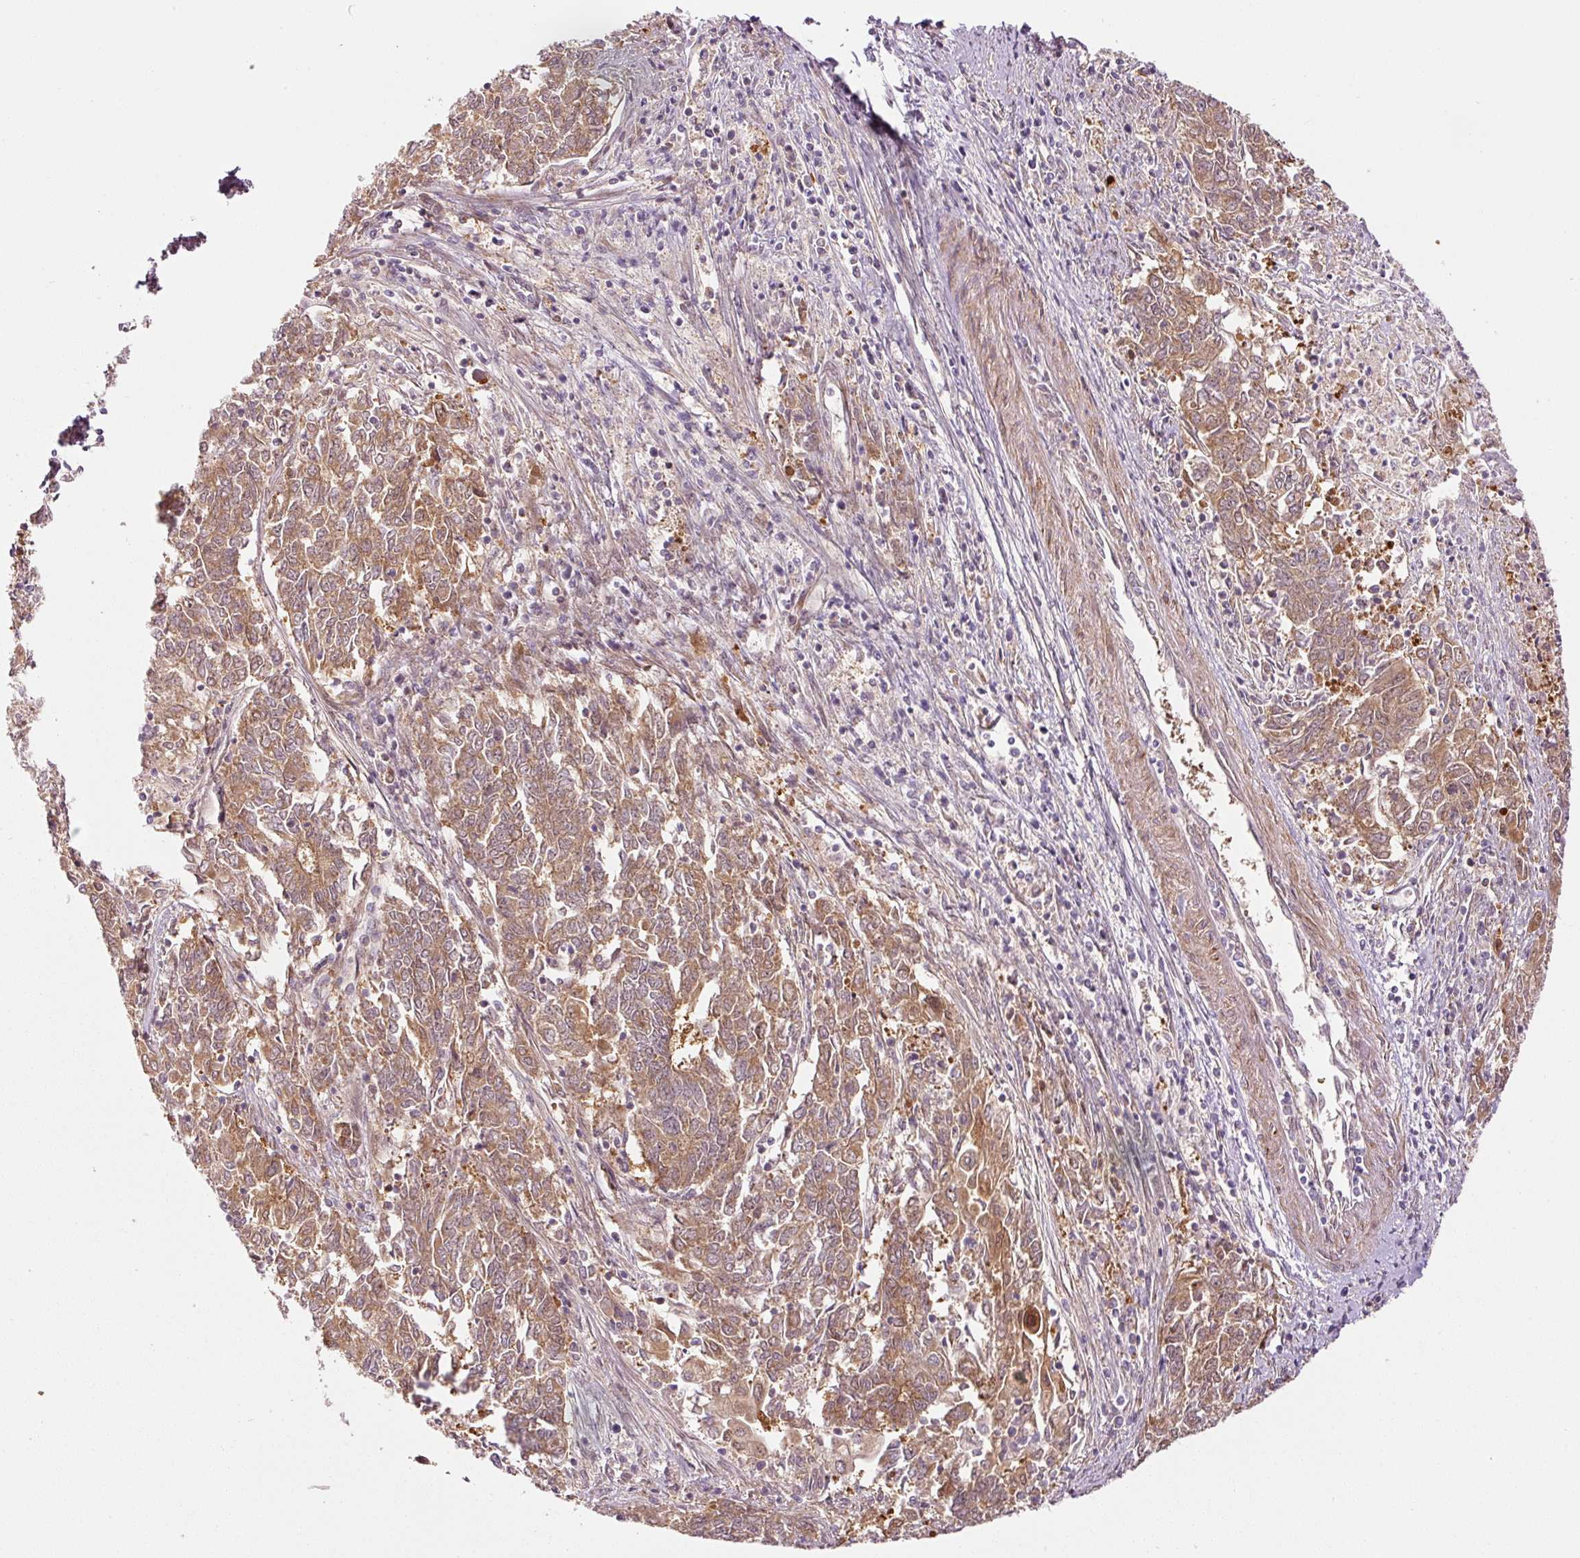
{"staining": {"intensity": "moderate", "quantity": ">75%", "location": "cytoplasmic/membranous"}, "tissue": "endometrial cancer", "cell_type": "Tumor cells", "image_type": "cancer", "snomed": [{"axis": "morphology", "description": "Adenocarcinoma, NOS"}, {"axis": "topography", "description": "Endometrium"}], "caption": "Tumor cells display moderate cytoplasmic/membranous expression in approximately >75% of cells in adenocarcinoma (endometrial).", "gene": "PPP1R14B", "patient": {"sex": "female", "age": 54}}